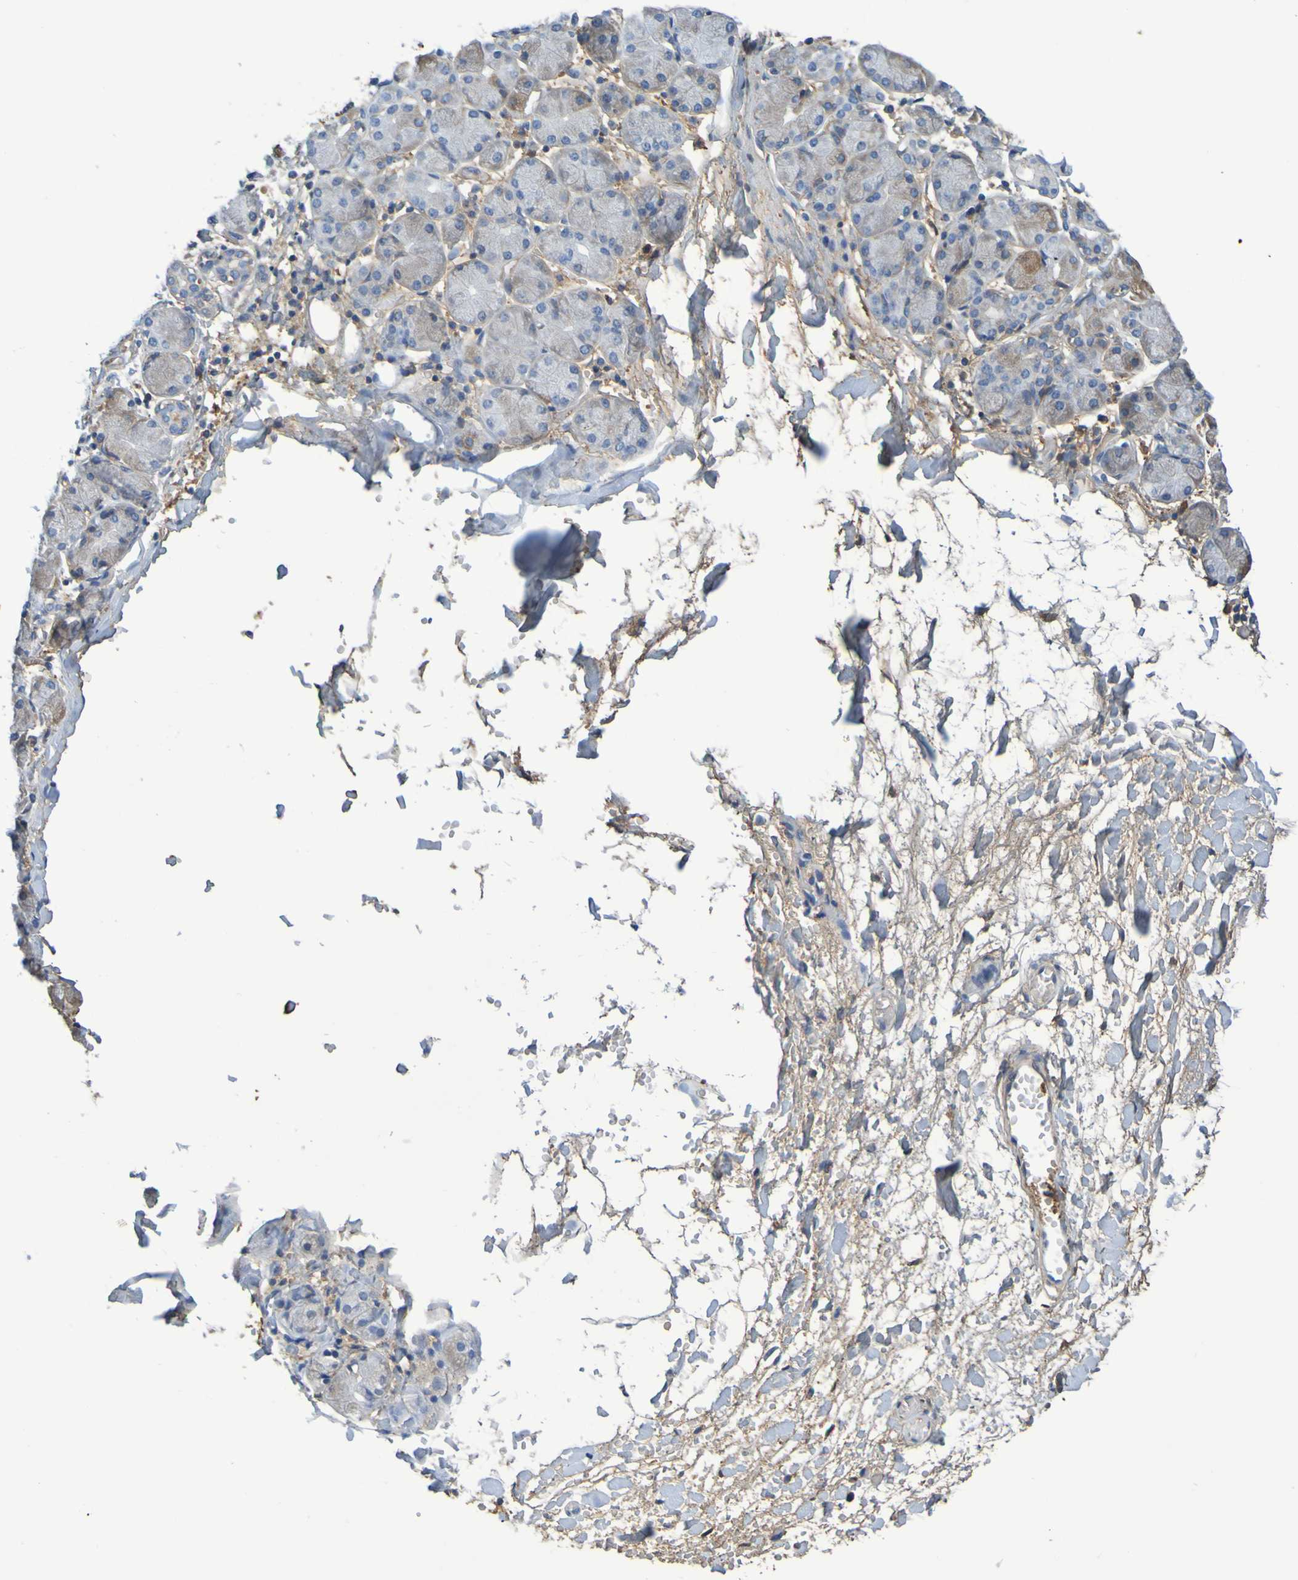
{"staining": {"intensity": "moderate", "quantity": "<25%", "location": "cytoplasmic/membranous"}, "tissue": "salivary gland", "cell_type": "Glandular cells", "image_type": "normal", "snomed": [{"axis": "morphology", "description": "Normal tissue, NOS"}, {"axis": "topography", "description": "Salivary gland"}], "caption": "Immunohistochemistry (IHC) of benign human salivary gland reveals low levels of moderate cytoplasmic/membranous positivity in about <25% of glandular cells.", "gene": "GAB3", "patient": {"sex": "female", "age": 24}}